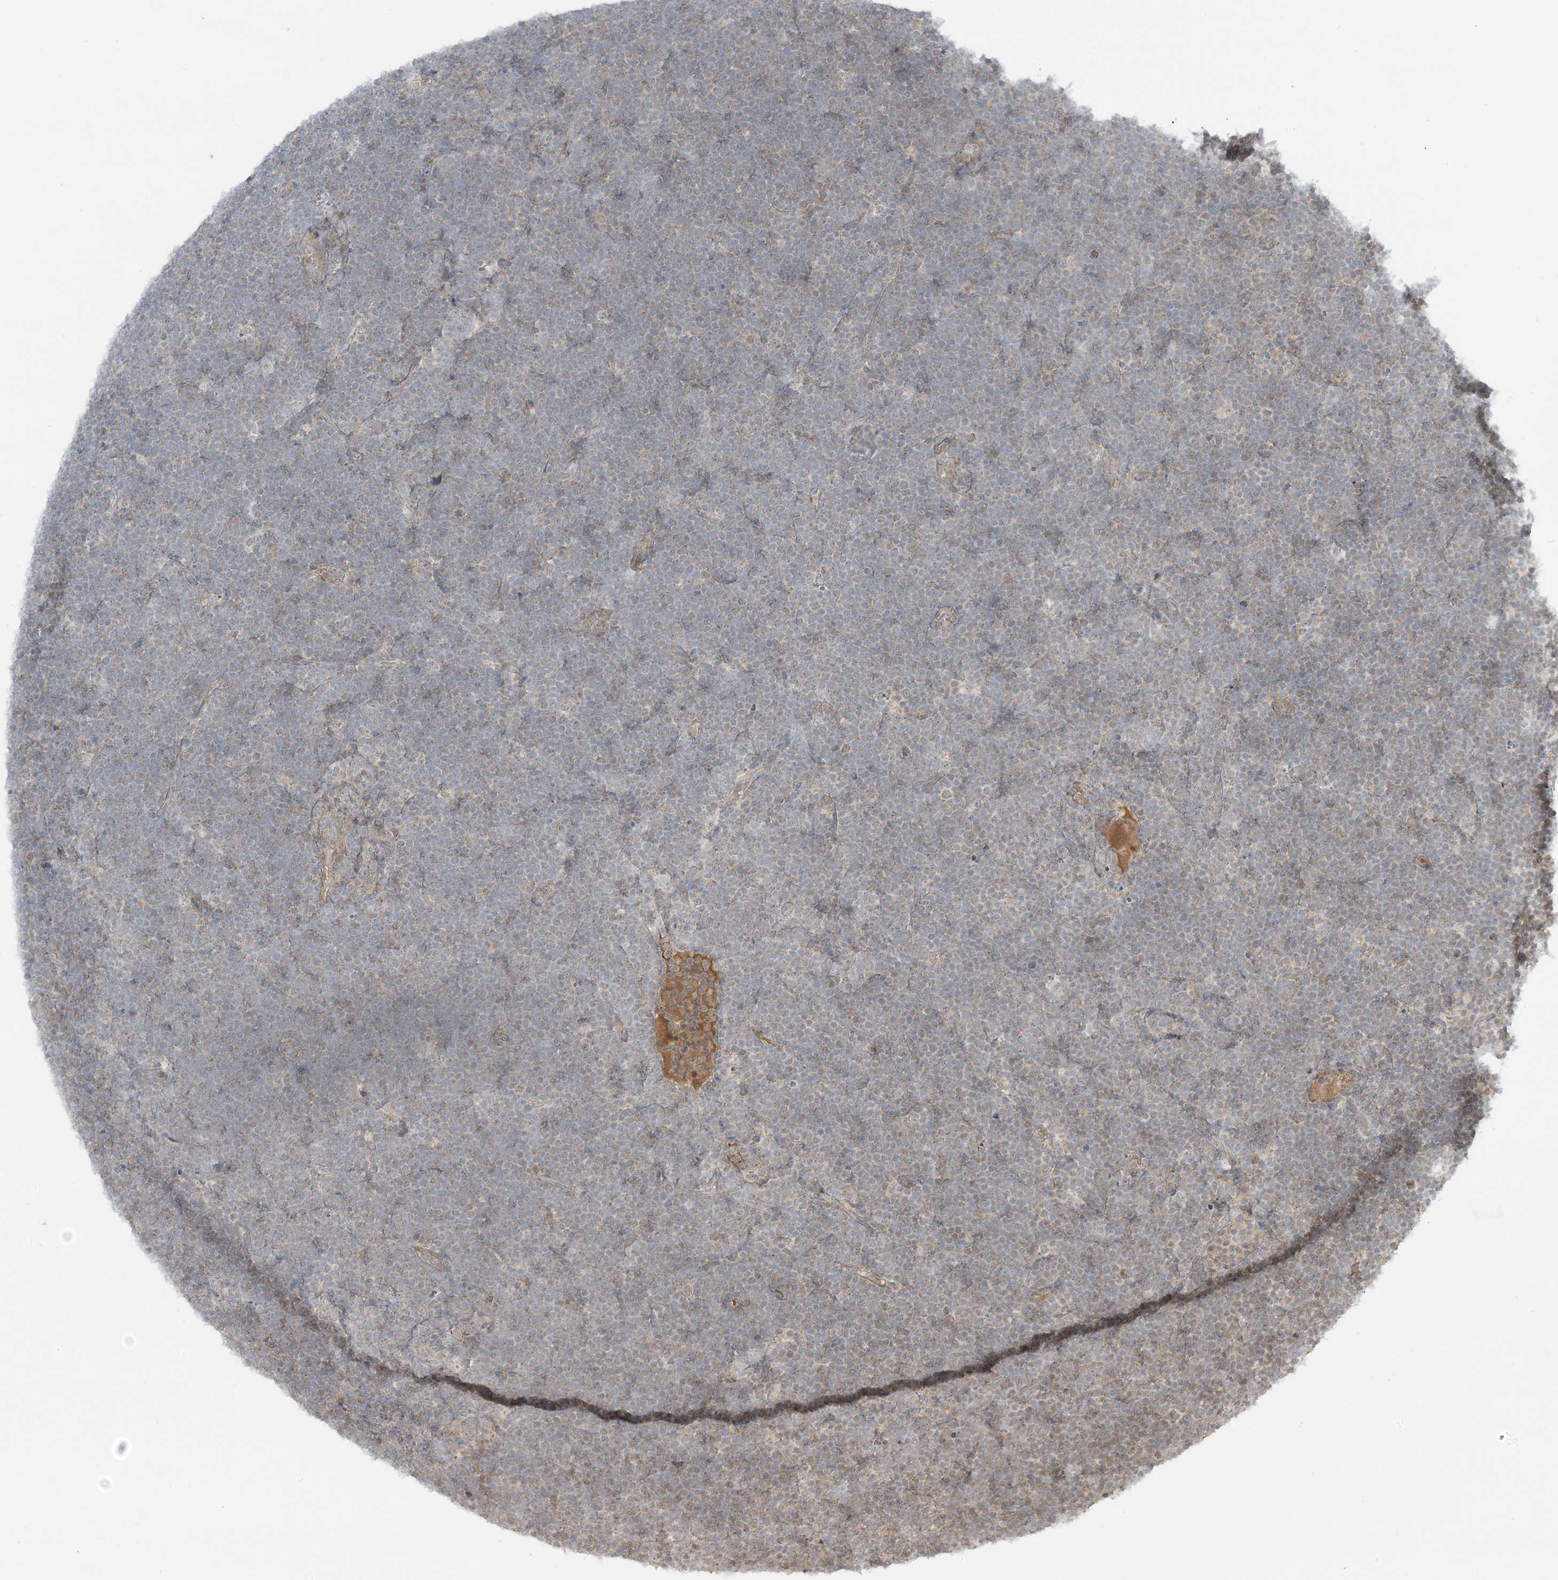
{"staining": {"intensity": "negative", "quantity": "none", "location": "none"}, "tissue": "lymphoma", "cell_type": "Tumor cells", "image_type": "cancer", "snomed": [{"axis": "morphology", "description": "Malignant lymphoma, non-Hodgkin's type, High grade"}, {"axis": "topography", "description": "Lymph node"}], "caption": "High magnification brightfield microscopy of lymphoma stained with DAB (brown) and counterstained with hematoxylin (blue): tumor cells show no significant positivity.", "gene": "PHLDB2", "patient": {"sex": "male", "age": 13}}